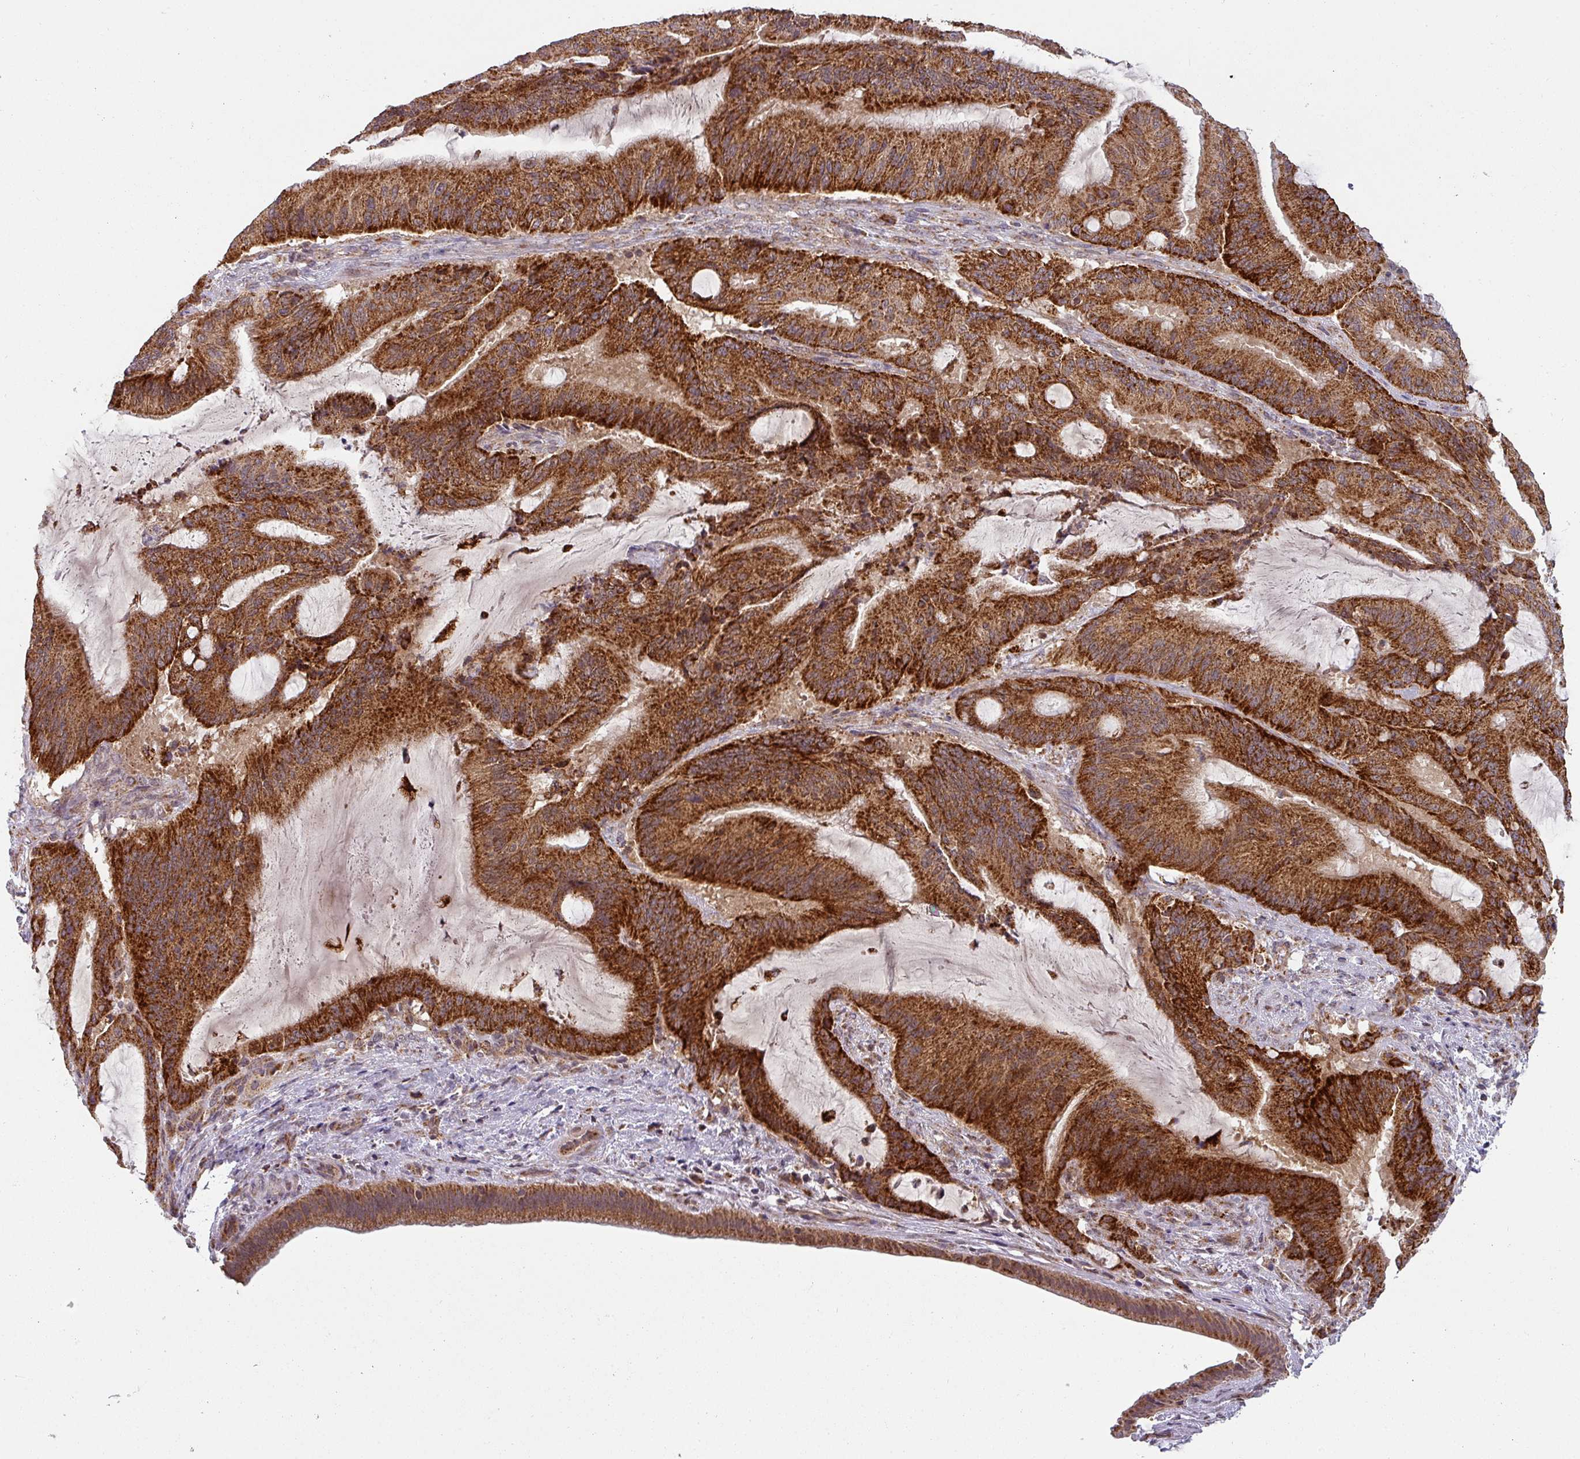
{"staining": {"intensity": "strong", "quantity": ">75%", "location": "cytoplasmic/membranous"}, "tissue": "liver cancer", "cell_type": "Tumor cells", "image_type": "cancer", "snomed": [{"axis": "morphology", "description": "Normal tissue, NOS"}, {"axis": "morphology", "description": "Cholangiocarcinoma"}, {"axis": "topography", "description": "Liver"}, {"axis": "topography", "description": "Peripheral nerve tissue"}], "caption": "The histopathology image reveals staining of liver cancer (cholangiocarcinoma), revealing strong cytoplasmic/membranous protein expression (brown color) within tumor cells.", "gene": "MRPS16", "patient": {"sex": "female", "age": 73}}